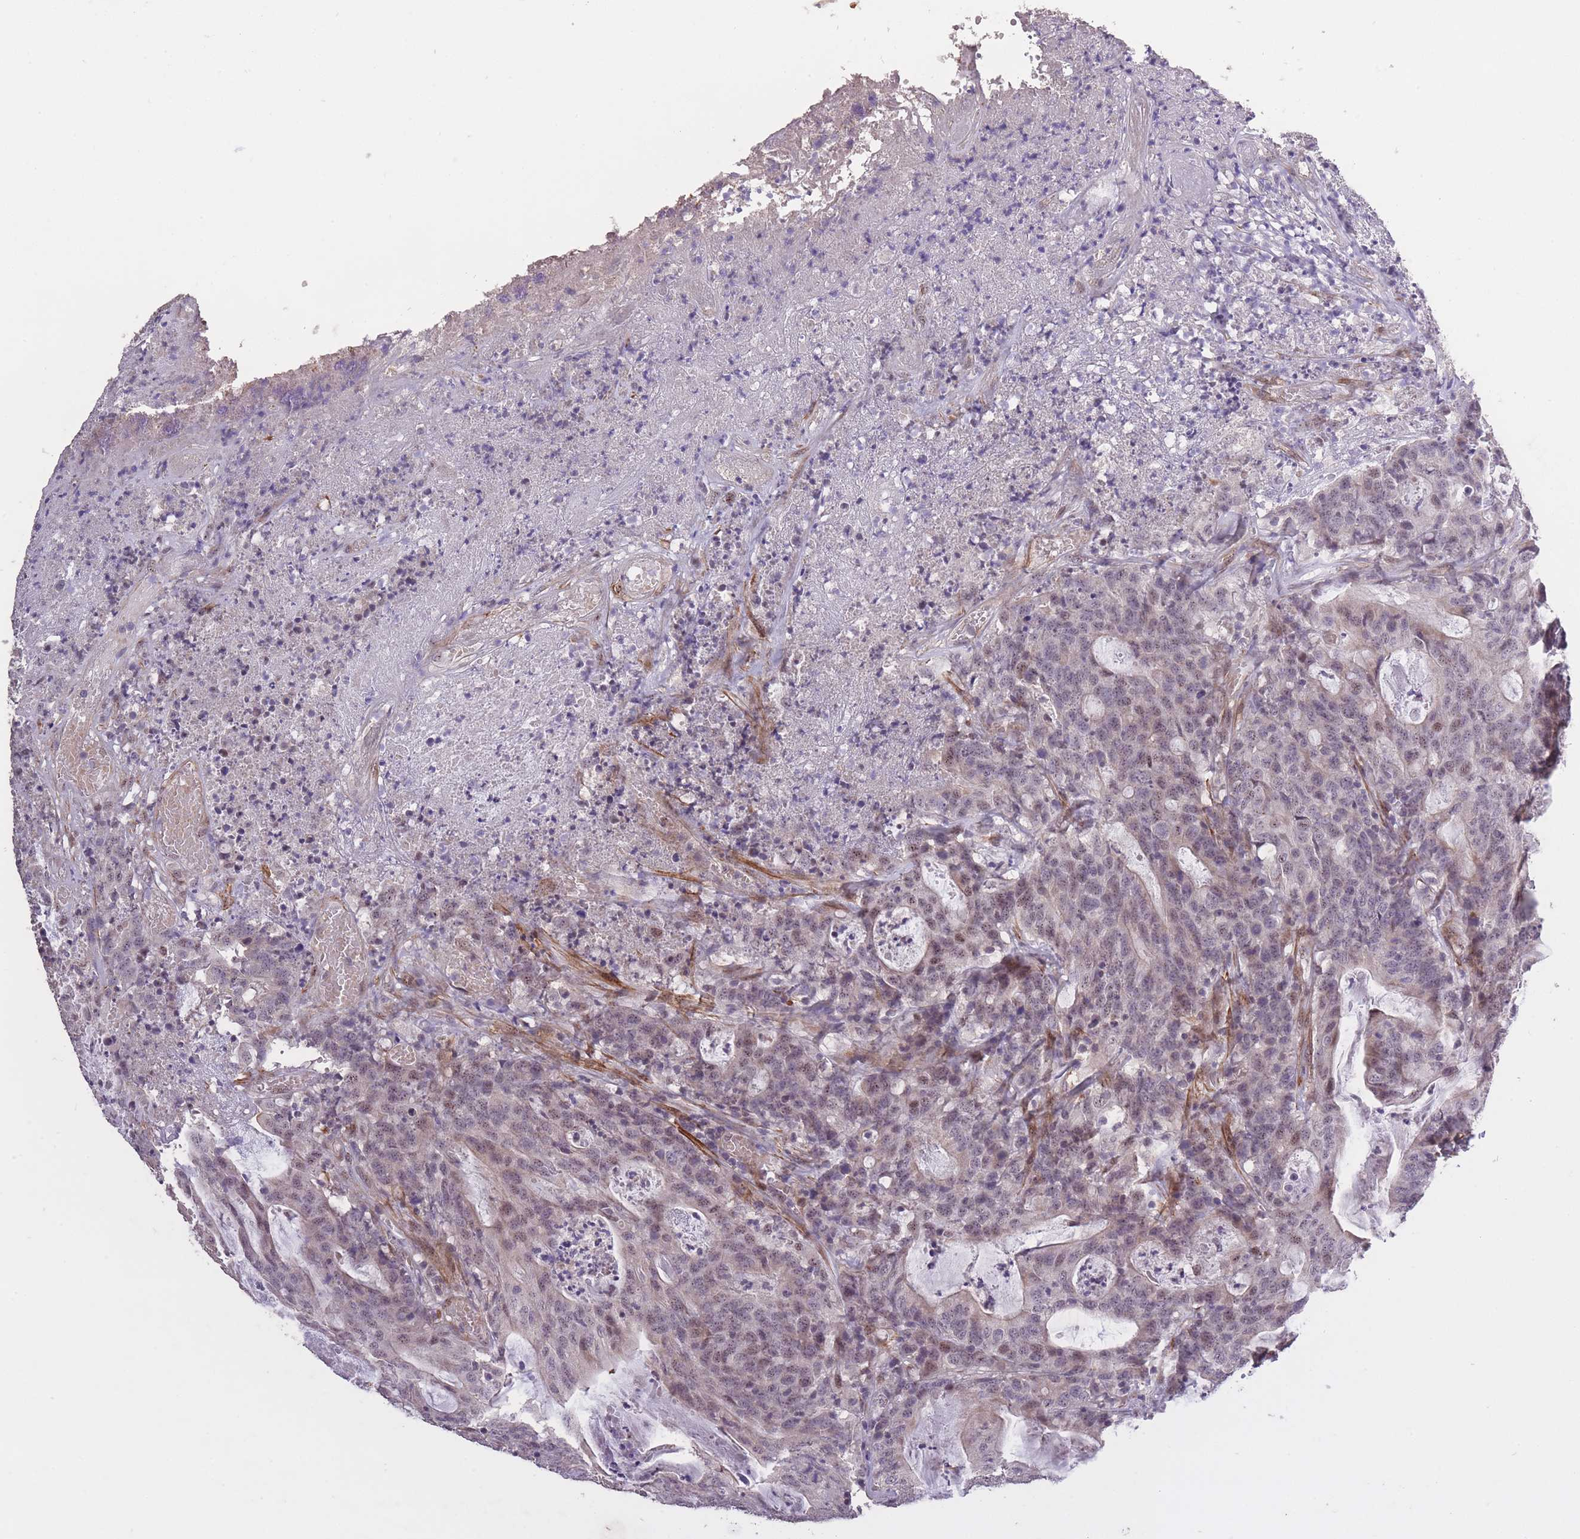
{"staining": {"intensity": "weak", "quantity": "25%-75%", "location": "nuclear"}, "tissue": "colorectal cancer", "cell_type": "Tumor cells", "image_type": "cancer", "snomed": [{"axis": "morphology", "description": "Adenocarcinoma, NOS"}, {"axis": "topography", "description": "Colon"}], "caption": "Weak nuclear expression for a protein is seen in about 25%-75% of tumor cells of colorectal cancer (adenocarcinoma) using IHC.", "gene": "CBX6", "patient": {"sex": "male", "age": 83}}